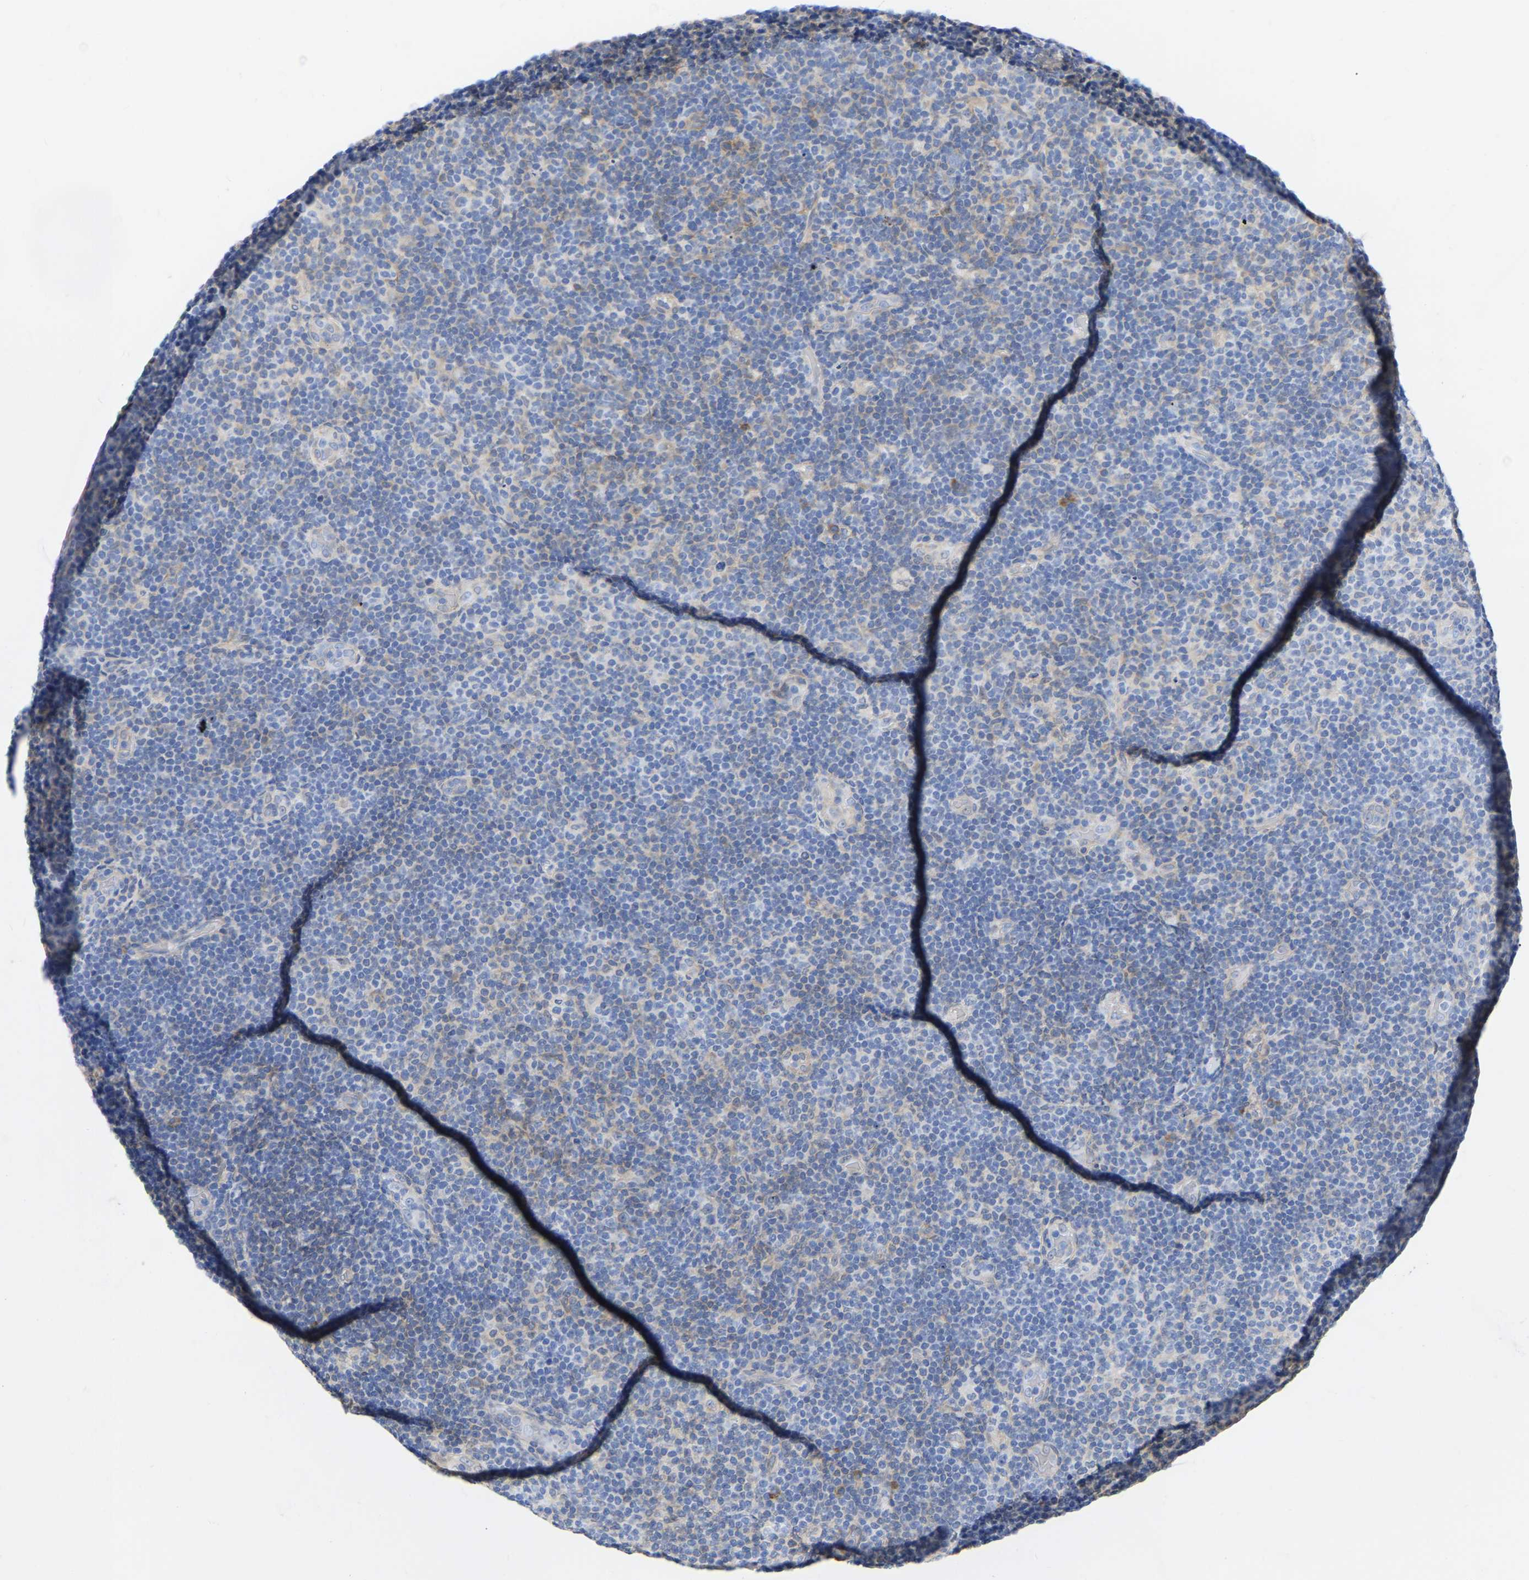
{"staining": {"intensity": "weak", "quantity": "<25%", "location": "cytoplasmic/membranous"}, "tissue": "lymphoma", "cell_type": "Tumor cells", "image_type": "cancer", "snomed": [{"axis": "morphology", "description": "Malignant lymphoma, non-Hodgkin's type, Low grade"}, {"axis": "topography", "description": "Lymph node"}], "caption": "IHC photomicrograph of neoplastic tissue: human lymphoma stained with DAB reveals no significant protein staining in tumor cells.", "gene": "UBE4B", "patient": {"sex": "male", "age": 83}}